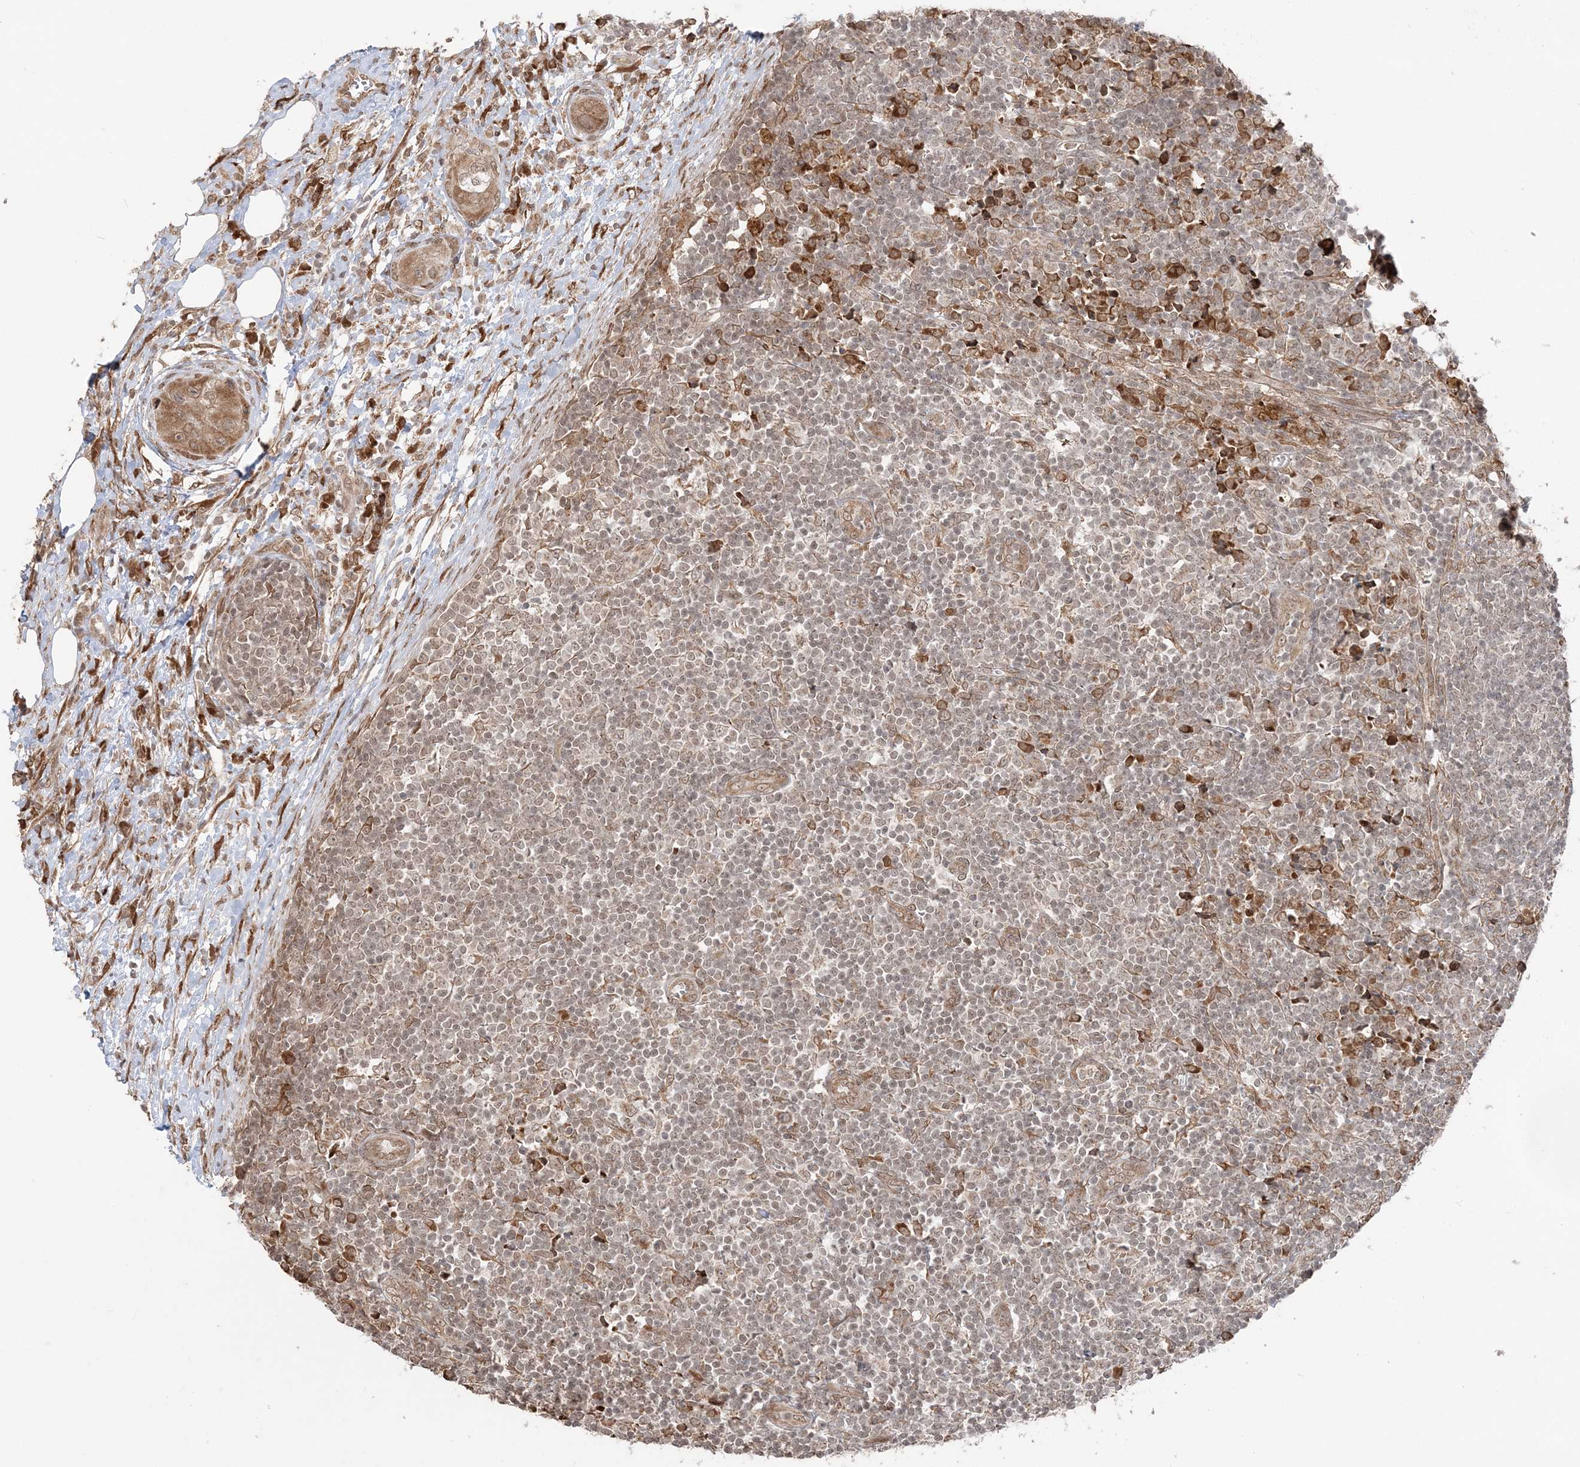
{"staining": {"intensity": "weak", "quantity": "25%-75%", "location": "cytoplasmic/membranous"}, "tissue": "lymph node", "cell_type": "Germinal center cells", "image_type": "normal", "snomed": [{"axis": "morphology", "description": "Normal tissue, NOS"}, {"axis": "morphology", "description": "Squamous cell carcinoma, metastatic, NOS"}, {"axis": "topography", "description": "Lymph node"}], "caption": "This histopathology image displays immunohistochemistry (IHC) staining of normal lymph node, with low weak cytoplasmic/membranous staining in about 25%-75% of germinal center cells.", "gene": "TMED10", "patient": {"sex": "male", "age": 73}}